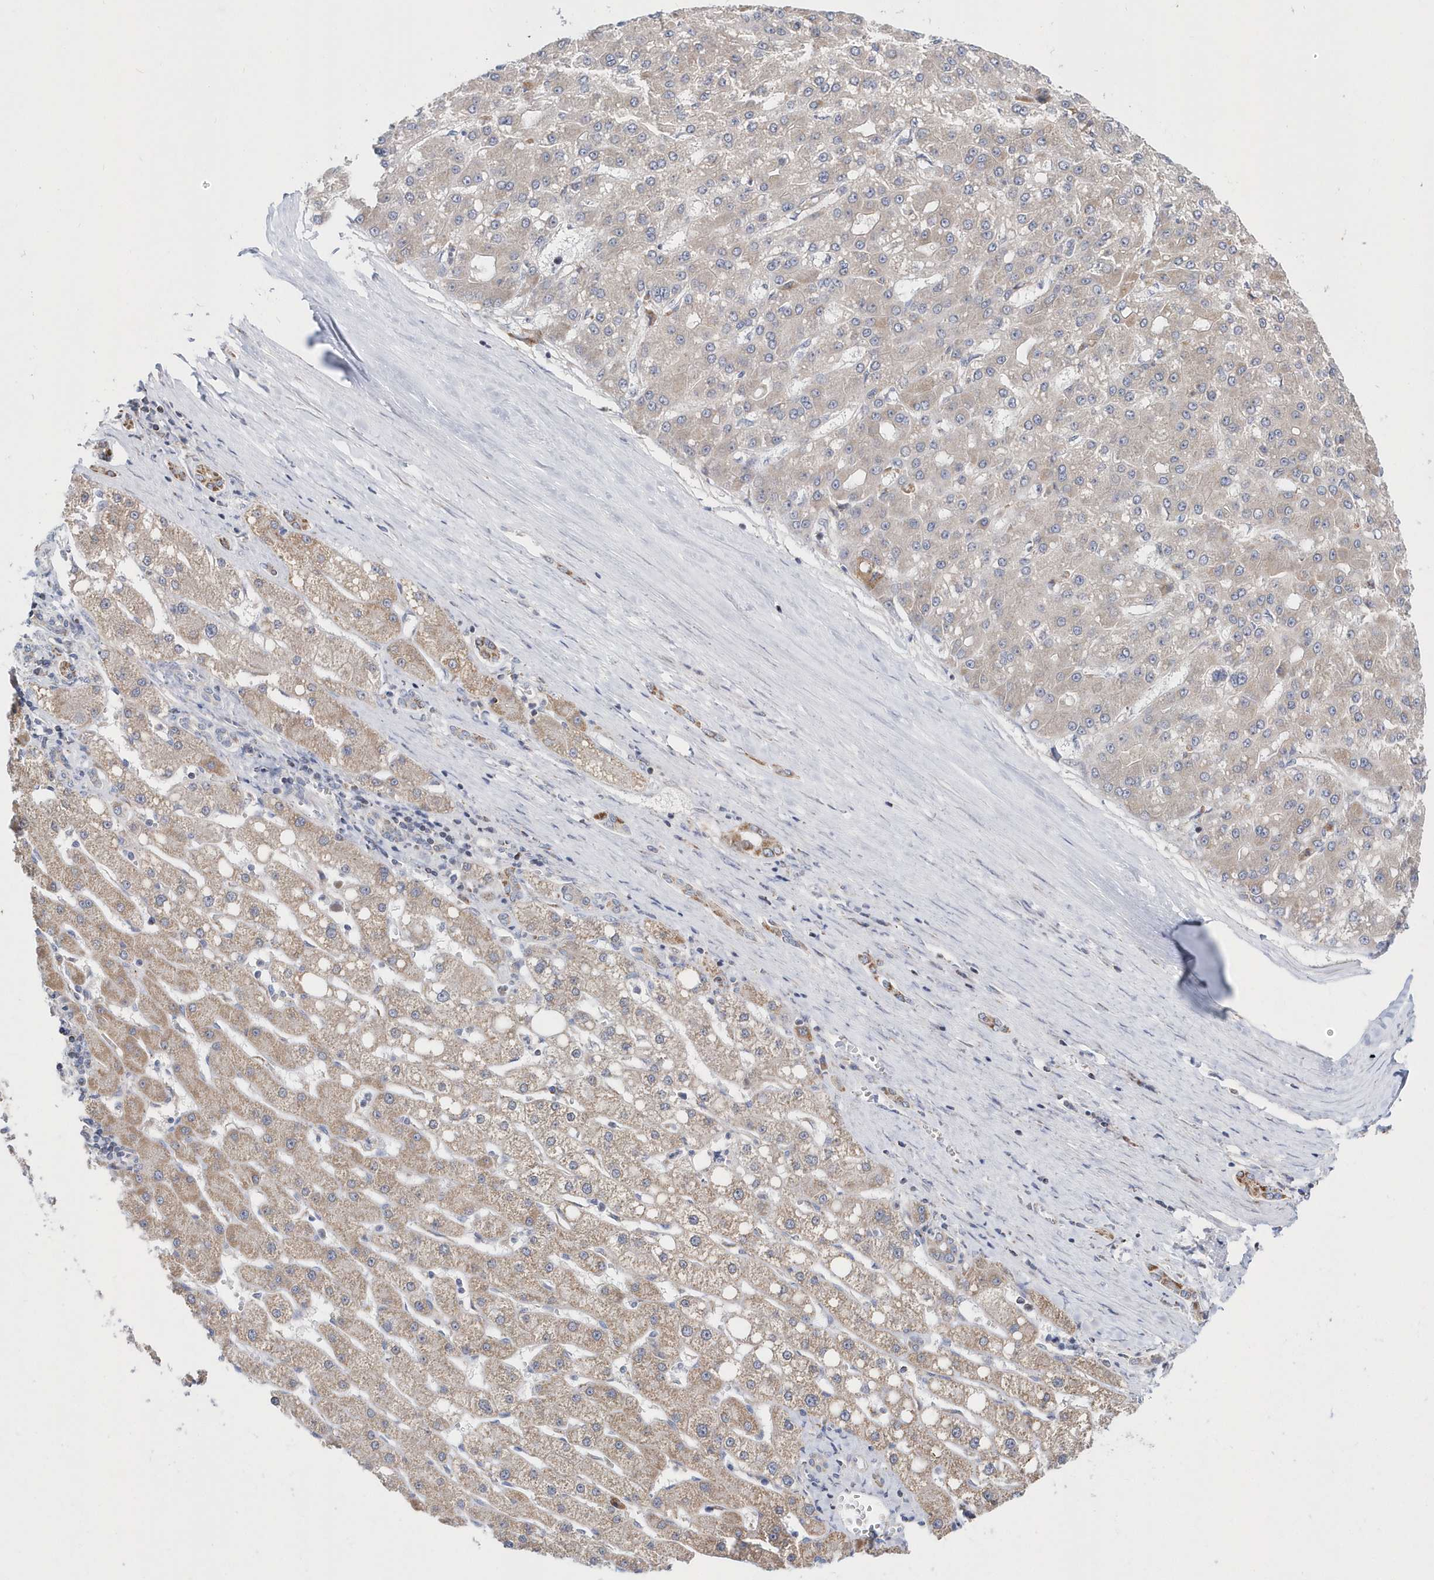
{"staining": {"intensity": "weak", "quantity": "<25%", "location": "cytoplasmic/membranous"}, "tissue": "liver cancer", "cell_type": "Tumor cells", "image_type": "cancer", "snomed": [{"axis": "morphology", "description": "Carcinoma, Hepatocellular, NOS"}, {"axis": "topography", "description": "Liver"}], "caption": "Immunohistochemical staining of hepatocellular carcinoma (liver) shows no significant expression in tumor cells.", "gene": "SPATA5", "patient": {"sex": "male", "age": 67}}